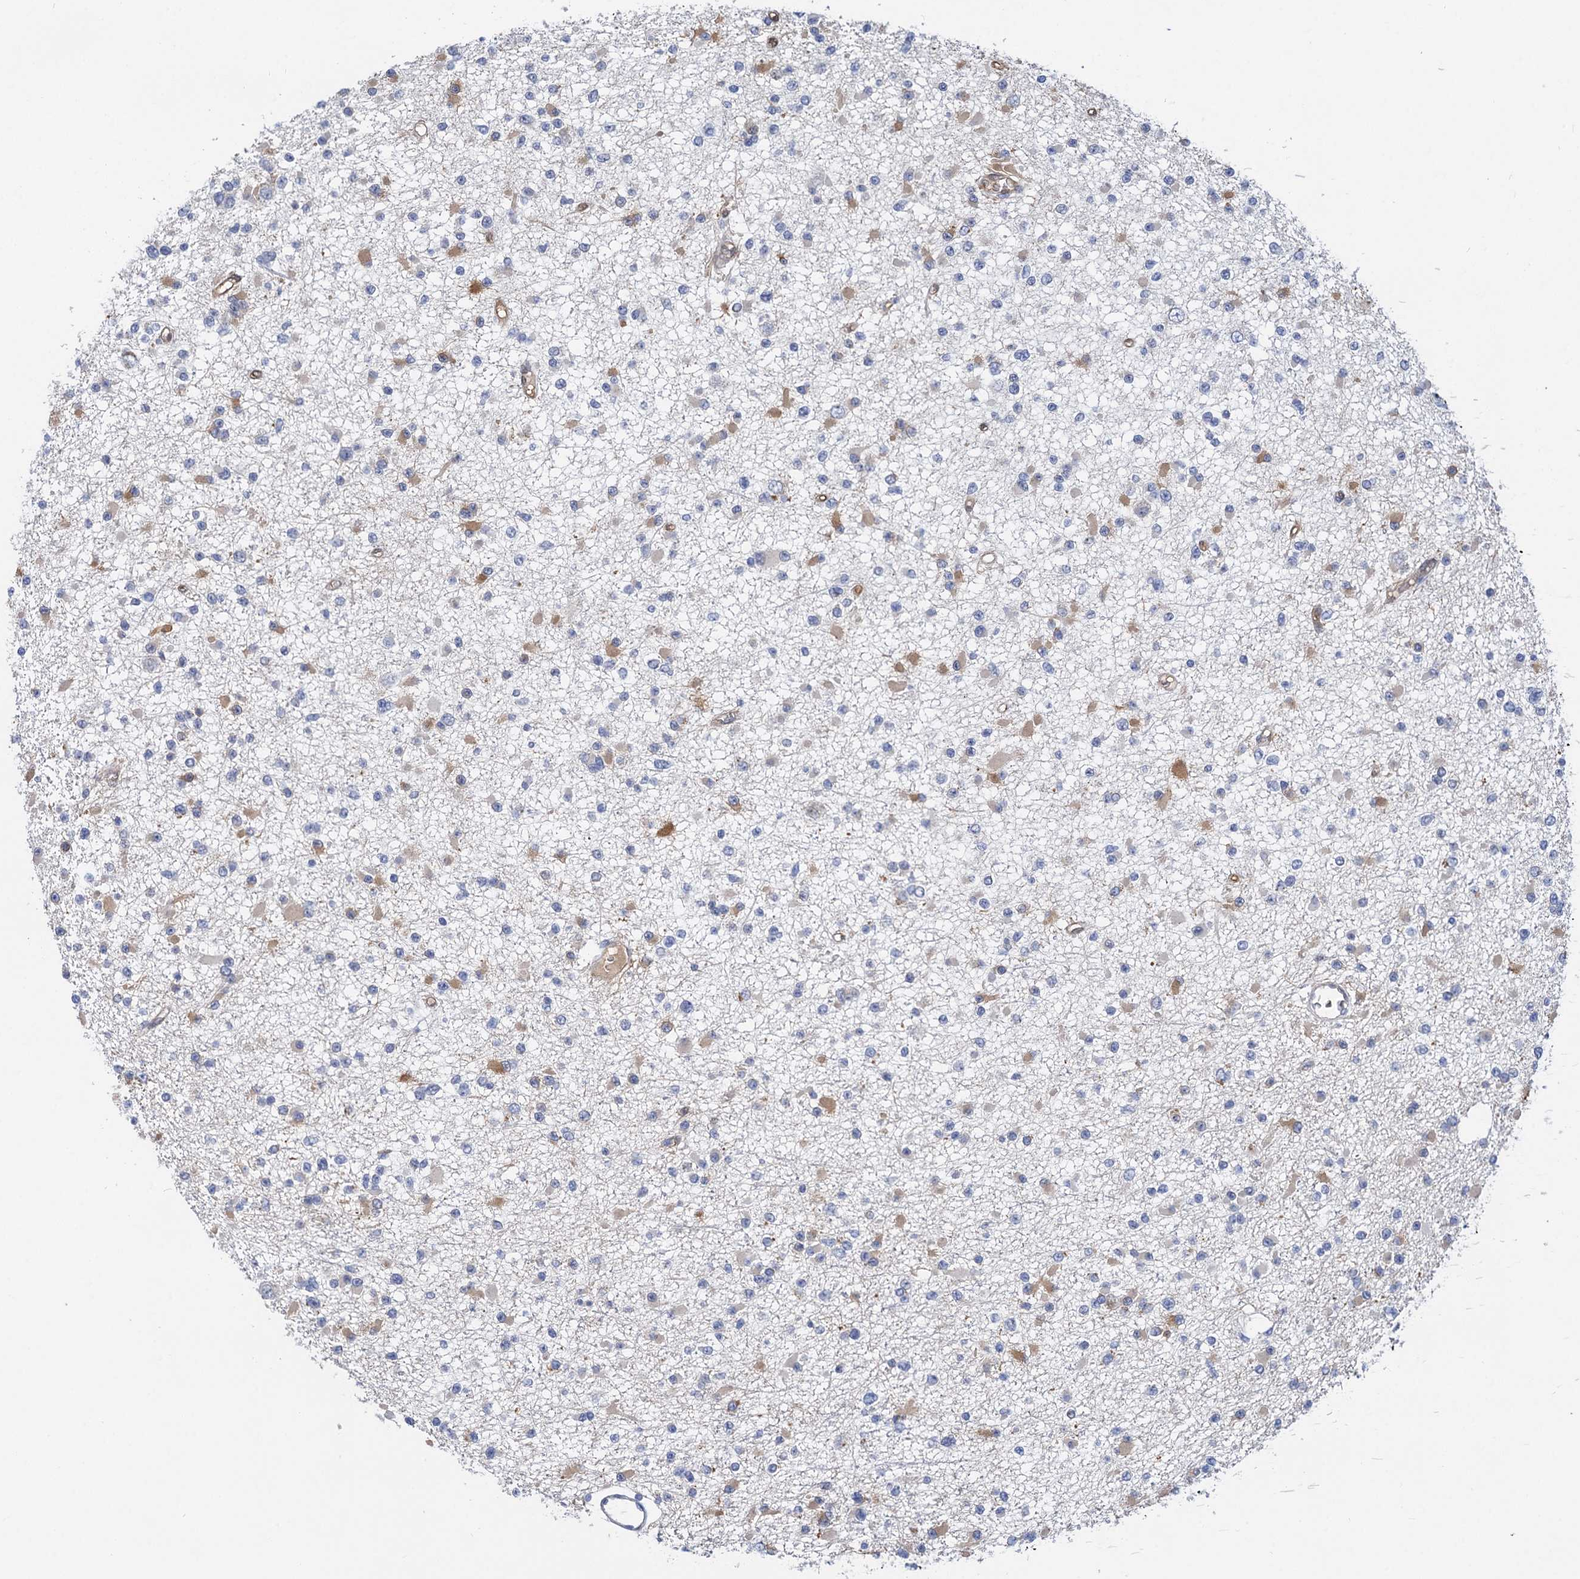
{"staining": {"intensity": "moderate", "quantity": "<25%", "location": "cytoplasmic/membranous"}, "tissue": "glioma", "cell_type": "Tumor cells", "image_type": "cancer", "snomed": [{"axis": "morphology", "description": "Glioma, malignant, Low grade"}, {"axis": "topography", "description": "Brain"}], "caption": "Immunohistochemical staining of glioma exhibits low levels of moderate cytoplasmic/membranous staining in approximately <25% of tumor cells. (DAB IHC, brown staining for protein, blue staining for nuclei).", "gene": "TMEM39B", "patient": {"sex": "female", "age": 22}}